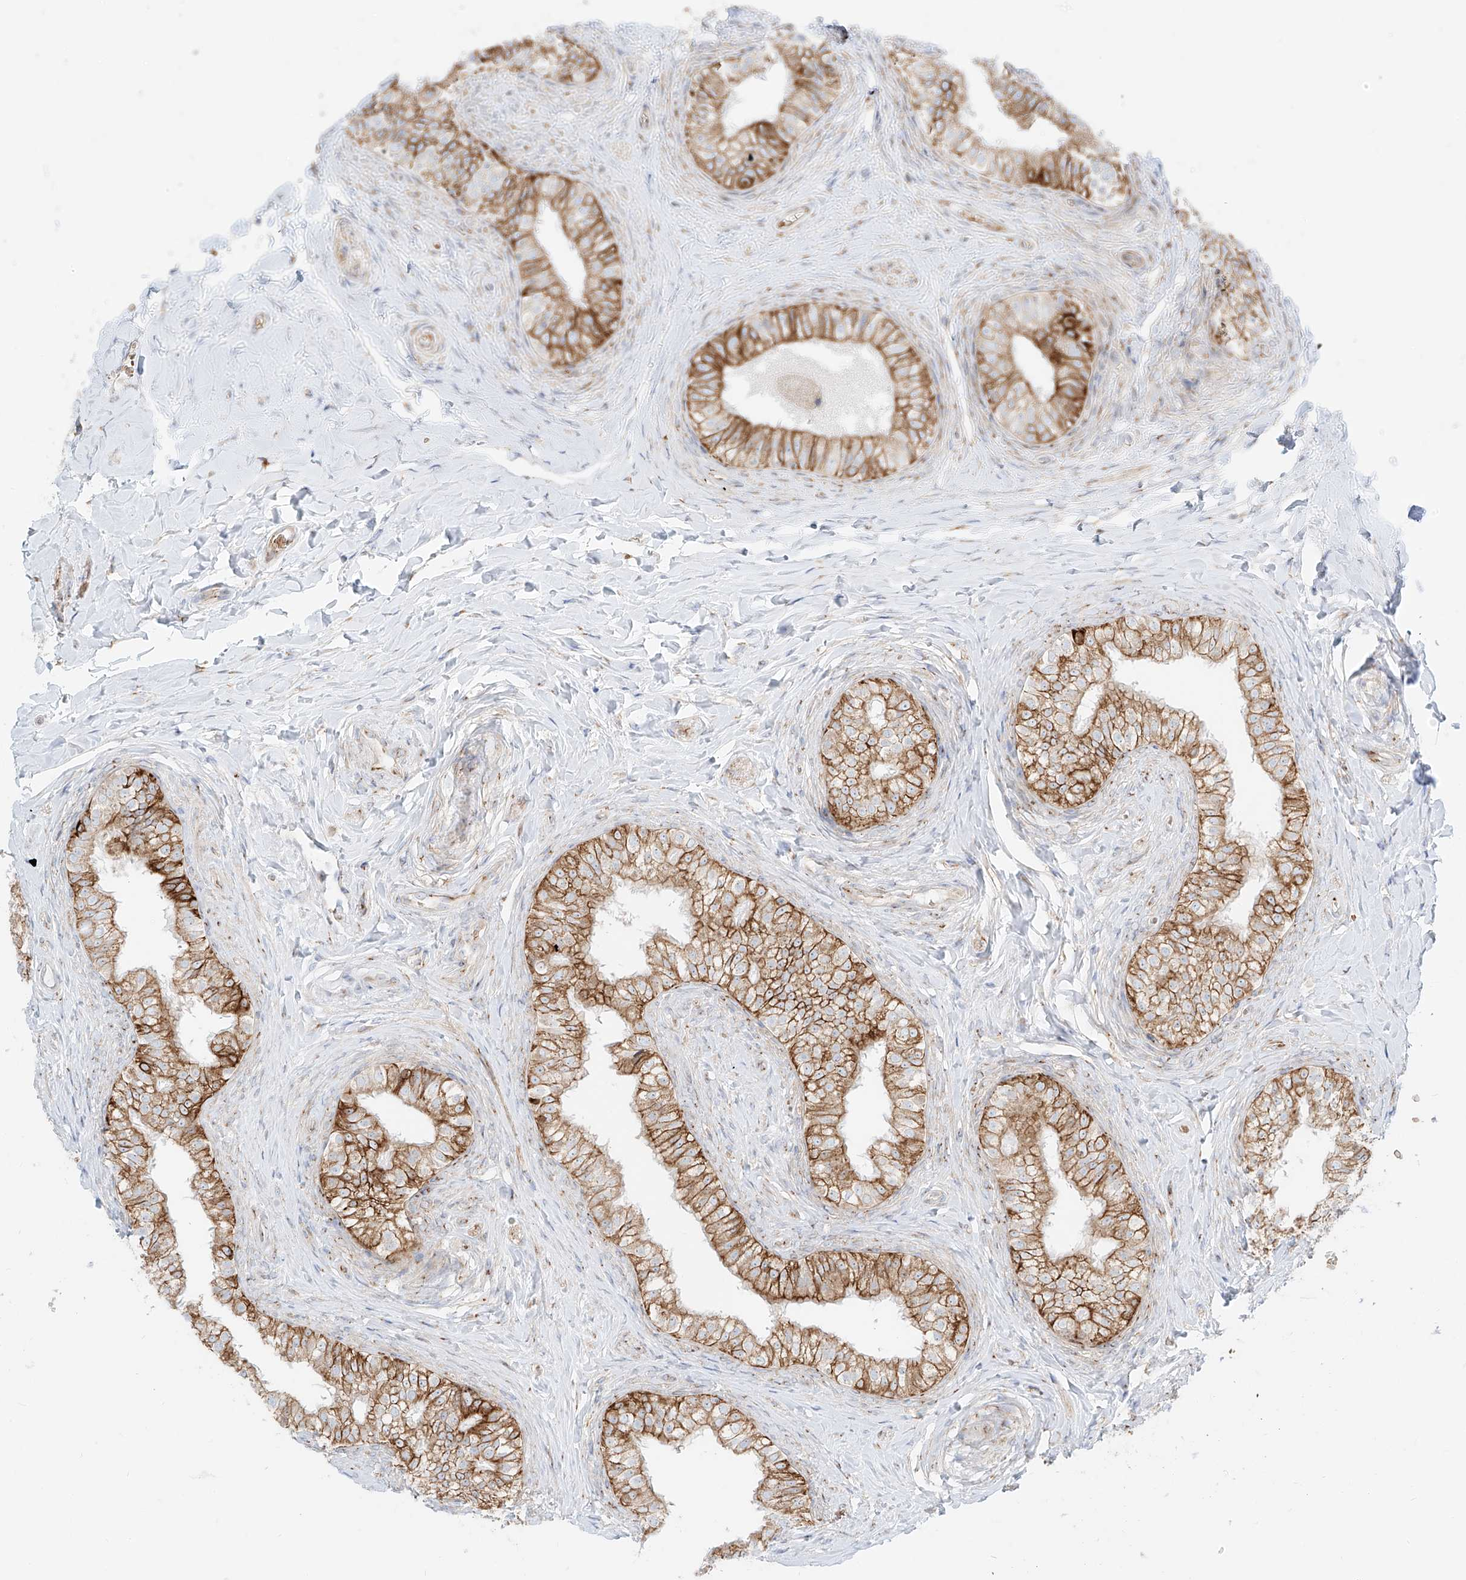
{"staining": {"intensity": "strong", "quantity": "25%-75%", "location": "cytoplasmic/membranous"}, "tissue": "epididymis", "cell_type": "Glandular cells", "image_type": "normal", "snomed": [{"axis": "morphology", "description": "Normal tissue, NOS"}, {"axis": "topography", "description": "Epididymis"}], "caption": "Immunohistochemistry (DAB (3,3'-diaminobenzidine)) staining of benign epididymis demonstrates strong cytoplasmic/membranous protein expression in approximately 25%-75% of glandular cells.", "gene": "EIPR1", "patient": {"sex": "male", "age": 49}}